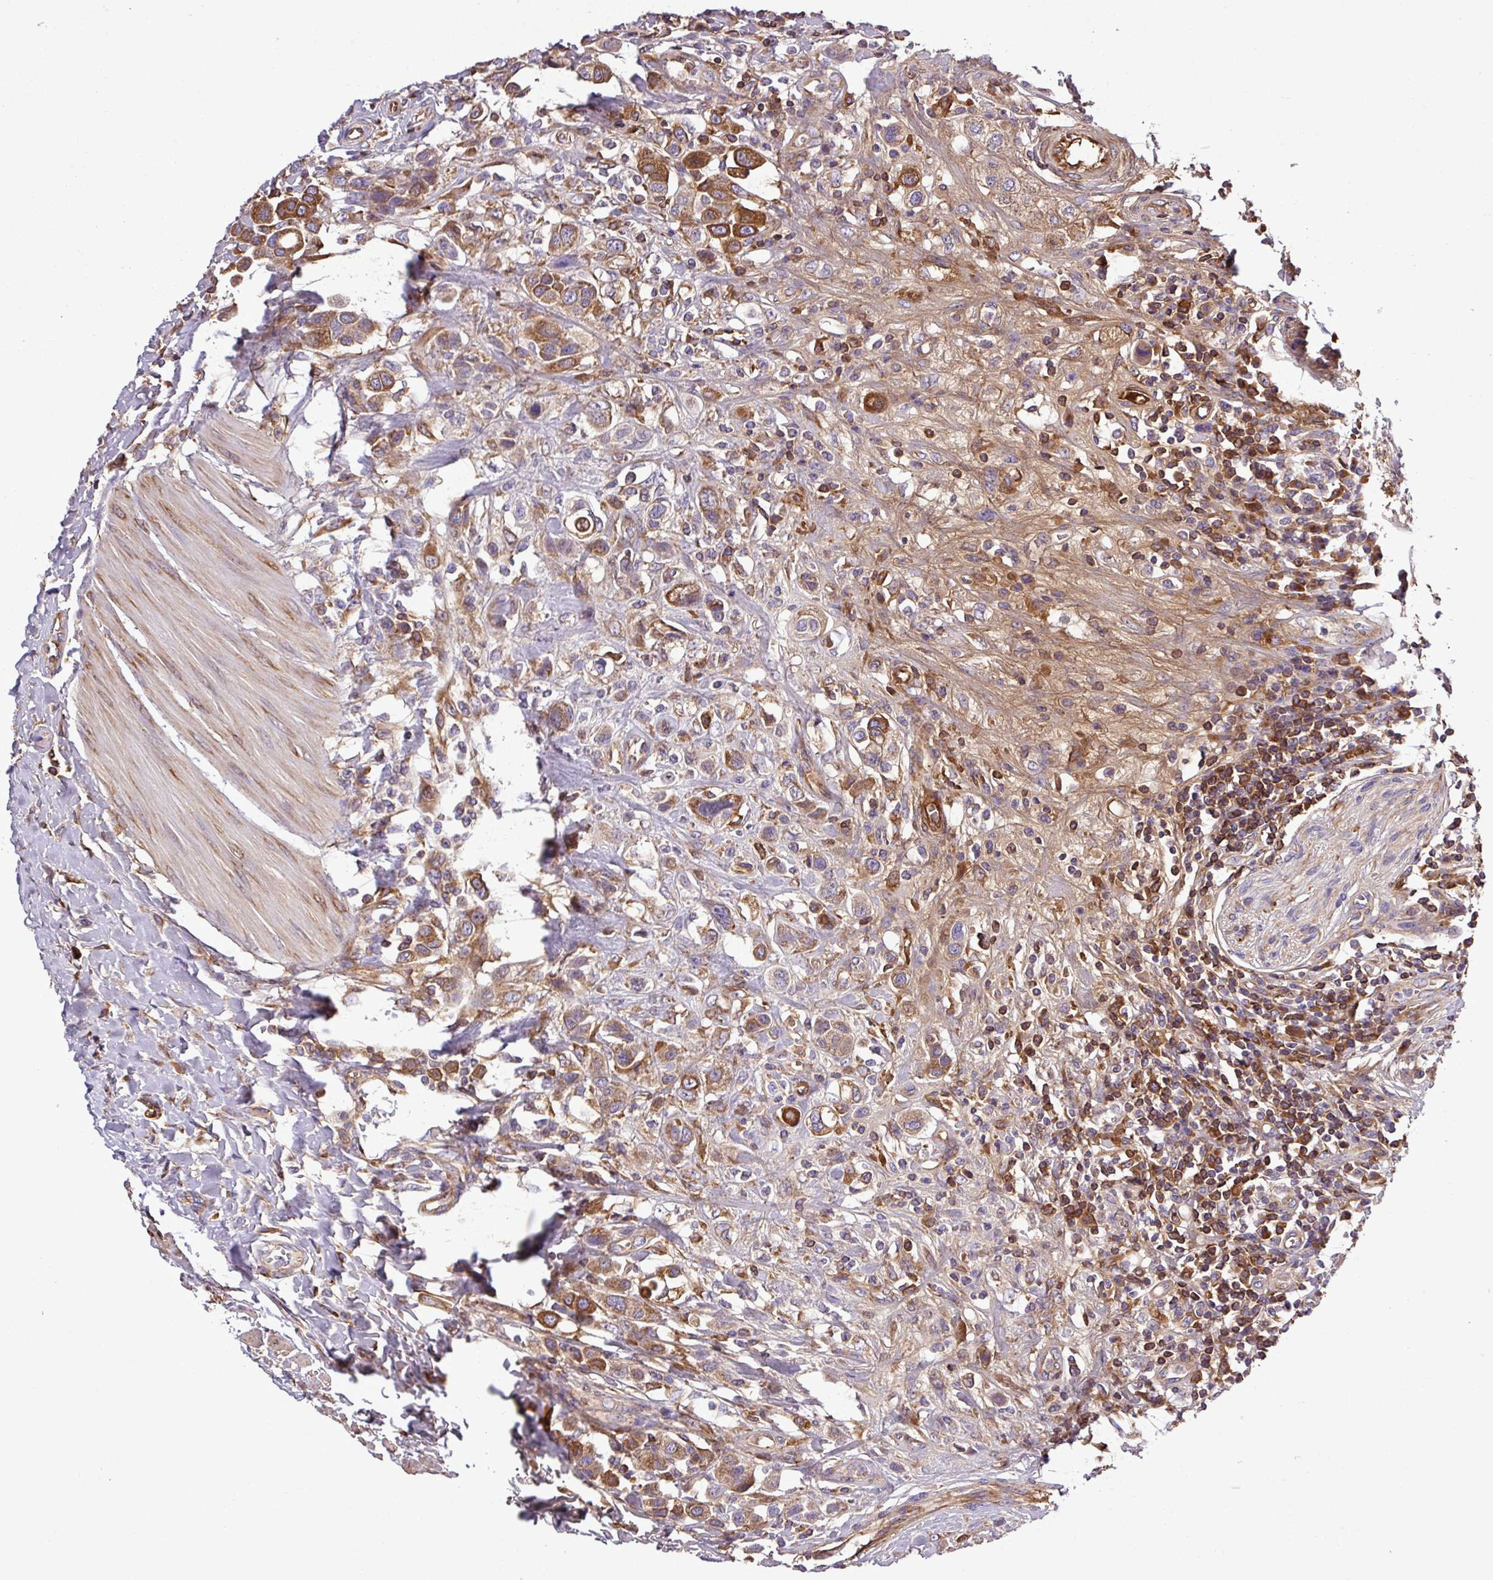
{"staining": {"intensity": "moderate", "quantity": ">75%", "location": "cytoplasmic/membranous"}, "tissue": "urothelial cancer", "cell_type": "Tumor cells", "image_type": "cancer", "snomed": [{"axis": "morphology", "description": "Urothelial carcinoma, High grade"}, {"axis": "topography", "description": "Urinary bladder"}], "caption": "High-grade urothelial carcinoma stained for a protein (brown) shows moderate cytoplasmic/membranous positive positivity in approximately >75% of tumor cells.", "gene": "CWH43", "patient": {"sex": "male", "age": 50}}